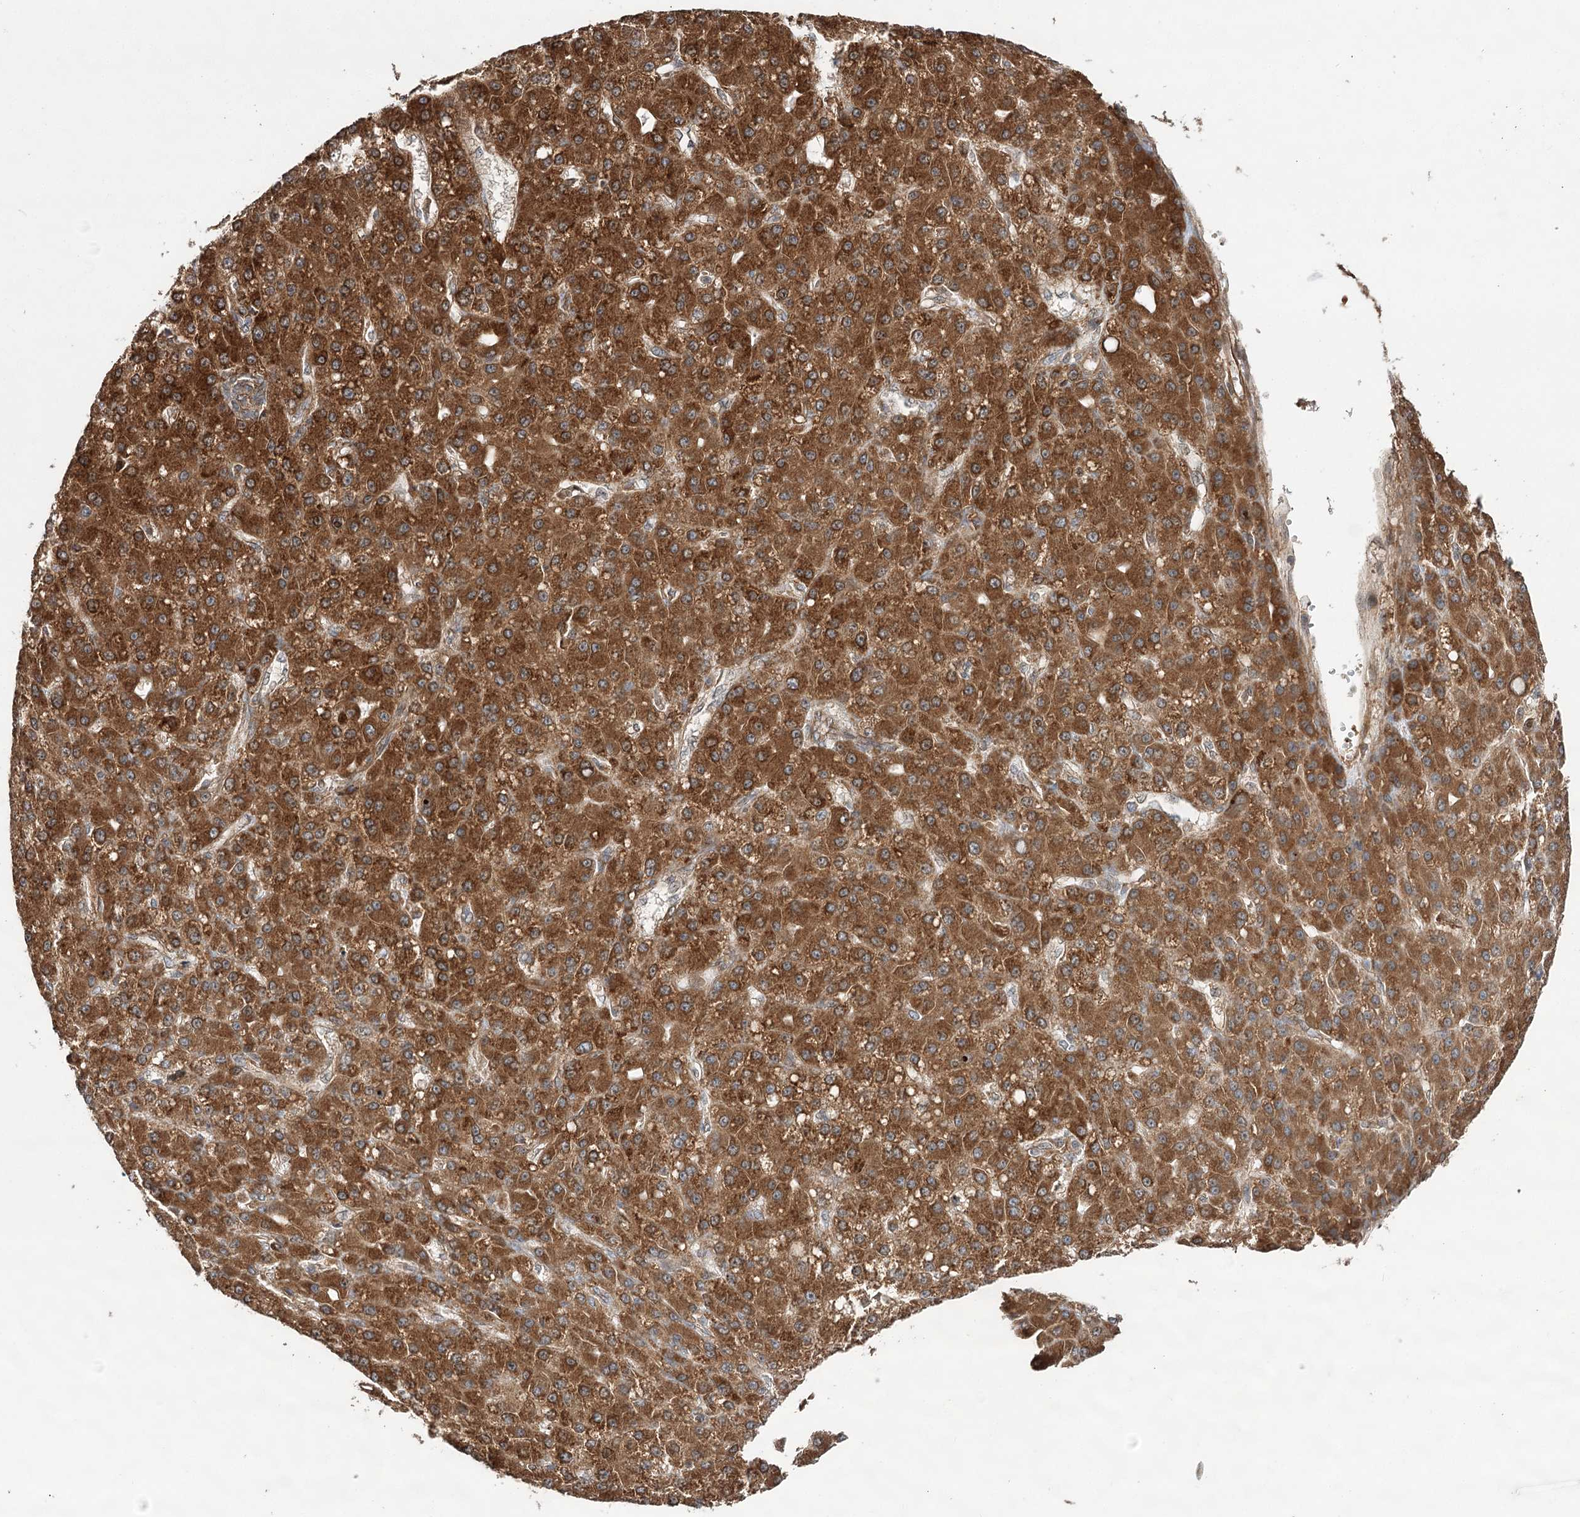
{"staining": {"intensity": "strong", "quantity": ">75%", "location": "cytoplasmic/membranous"}, "tissue": "liver cancer", "cell_type": "Tumor cells", "image_type": "cancer", "snomed": [{"axis": "morphology", "description": "Carcinoma, Hepatocellular, NOS"}, {"axis": "topography", "description": "Liver"}], "caption": "Liver cancer stained with a protein marker demonstrates strong staining in tumor cells.", "gene": "DNAJB14", "patient": {"sex": "male", "age": 67}}